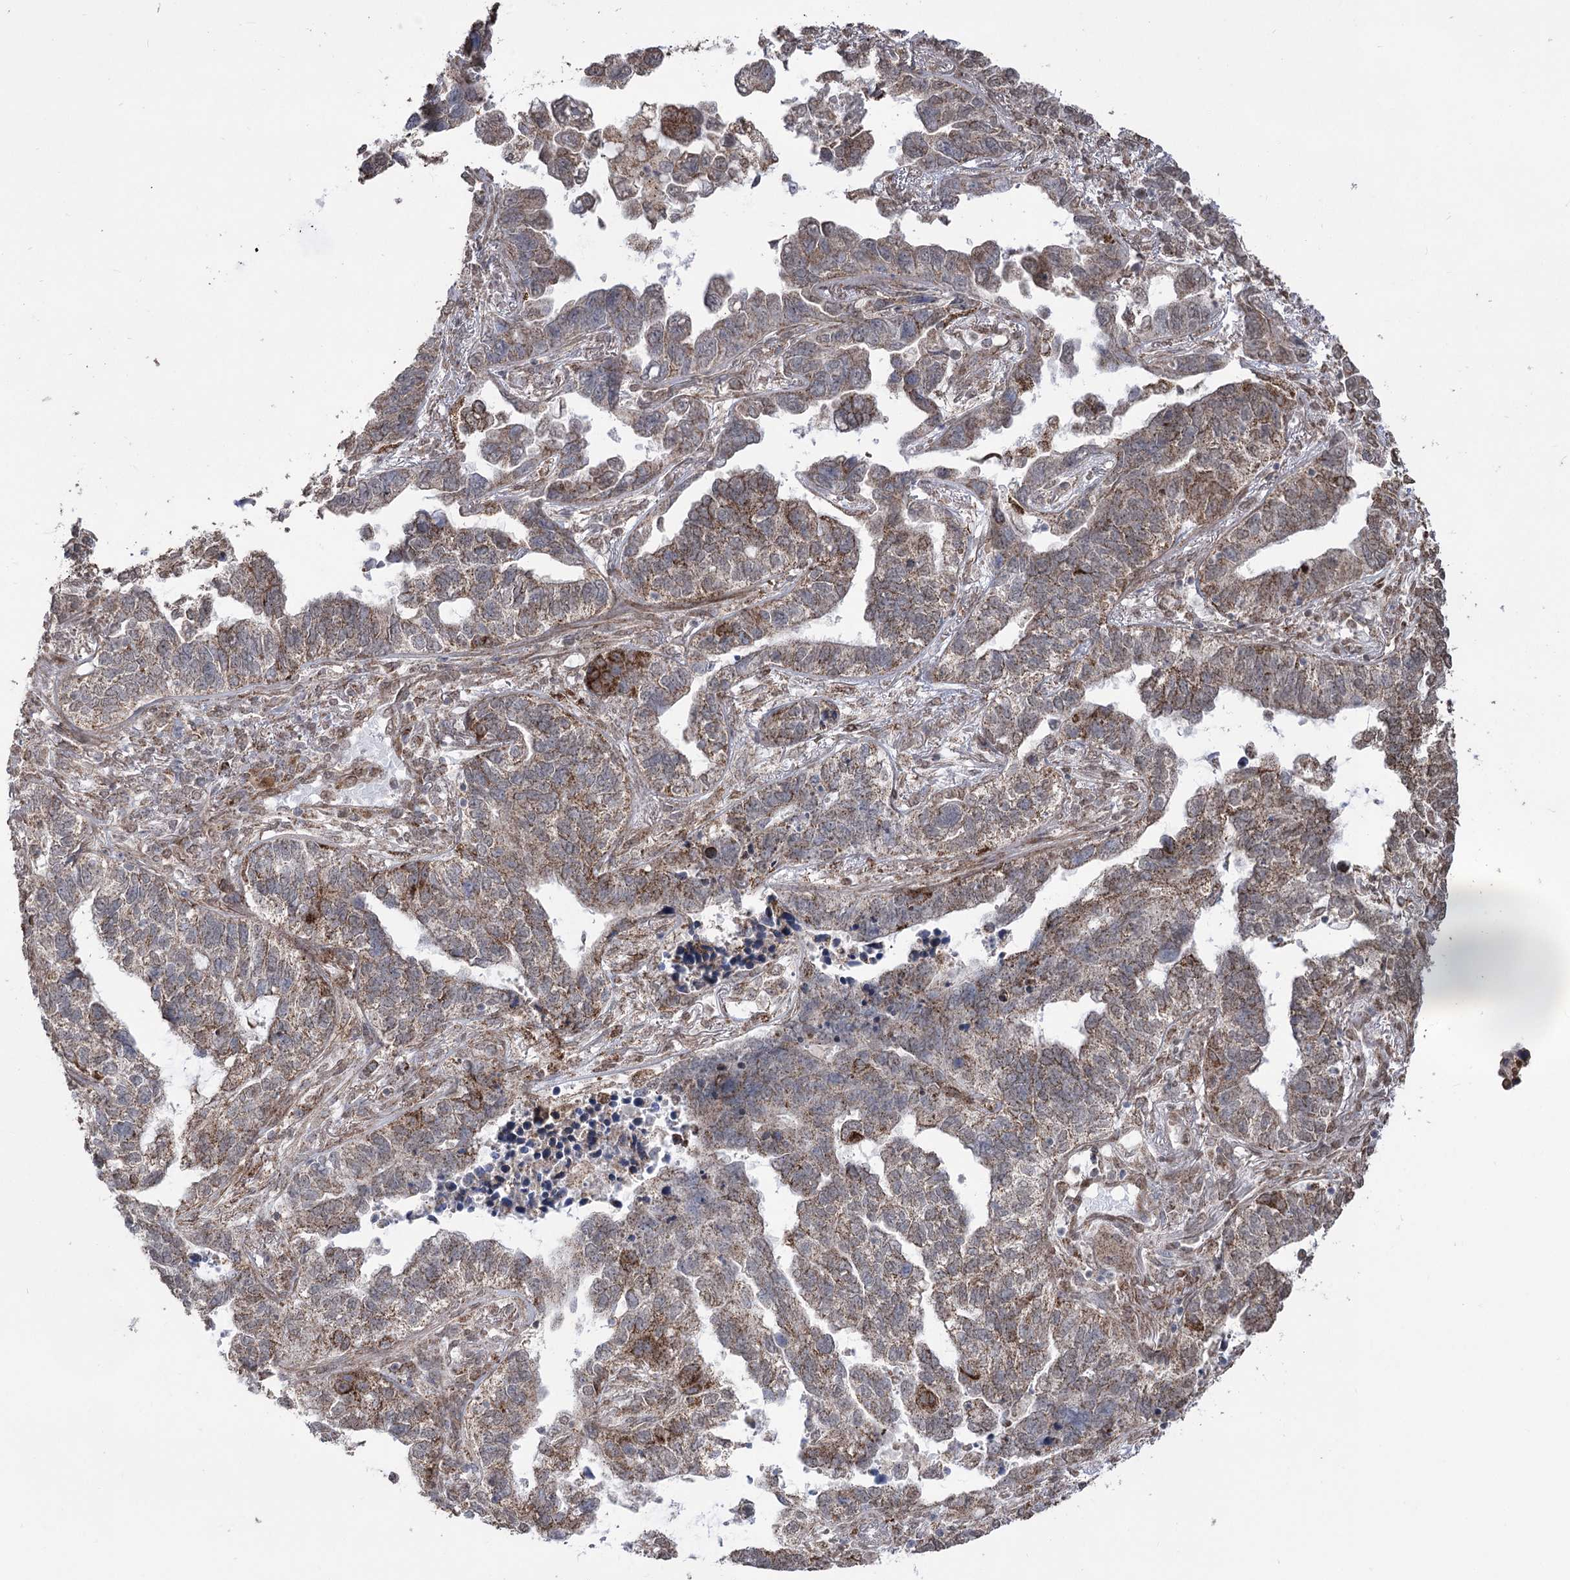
{"staining": {"intensity": "moderate", "quantity": ">75%", "location": "cytoplasmic/membranous"}, "tissue": "lung cancer", "cell_type": "Tumor cells", "image_type": "cancer", "snomed": [{"axis": "morphology", "description": "Adenocarcinoma, NOS"}, {"axis": "topography", "description": "Lung"}], "caption": "Brown immunohistochemical staining in human lung adenocarcinoma displays moderate cytoplasmic/membranous positivity in about >75% of tumor cells.", "gene": "ZSCAN23", "patient": {"sex": "male", "age": 67}}